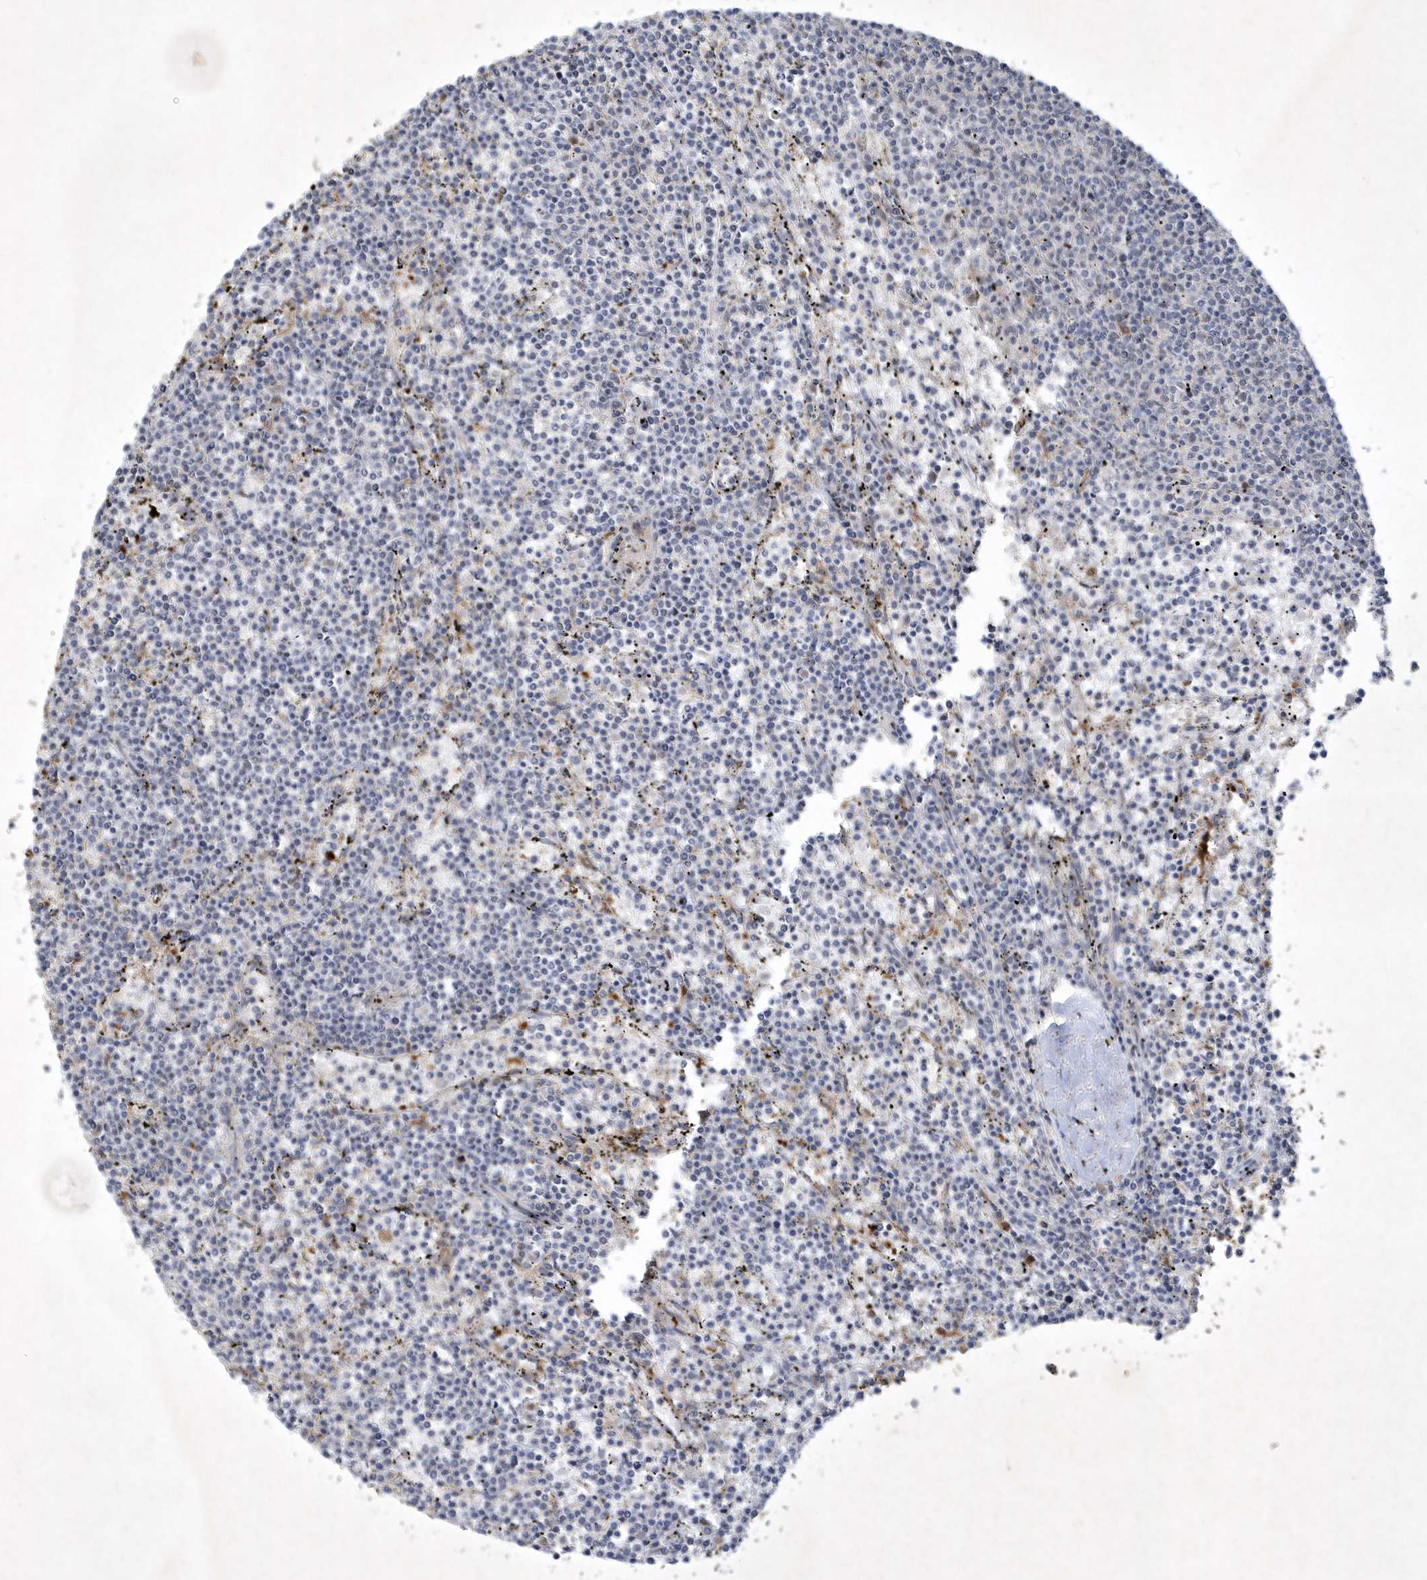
{"staining": {"intensity": "negative", "quantity": "none", "location": "none"}, "tissue": "lymphoma", "cell_type": "Tumor cells", "image_type": "cancer", "snomed": [{"axis": "morphology", "description": "Malignant lymphoma, non-Hodgkin's type, Low grade"}, {"axis": "topography", "description": "Spleen"}], "caption": "Human lymphoma stained for a protein using immunohistochemistry shows no staining in tumor cells.", "gene": "THG1L", "patient": {"sex": "female", "age": 50}}